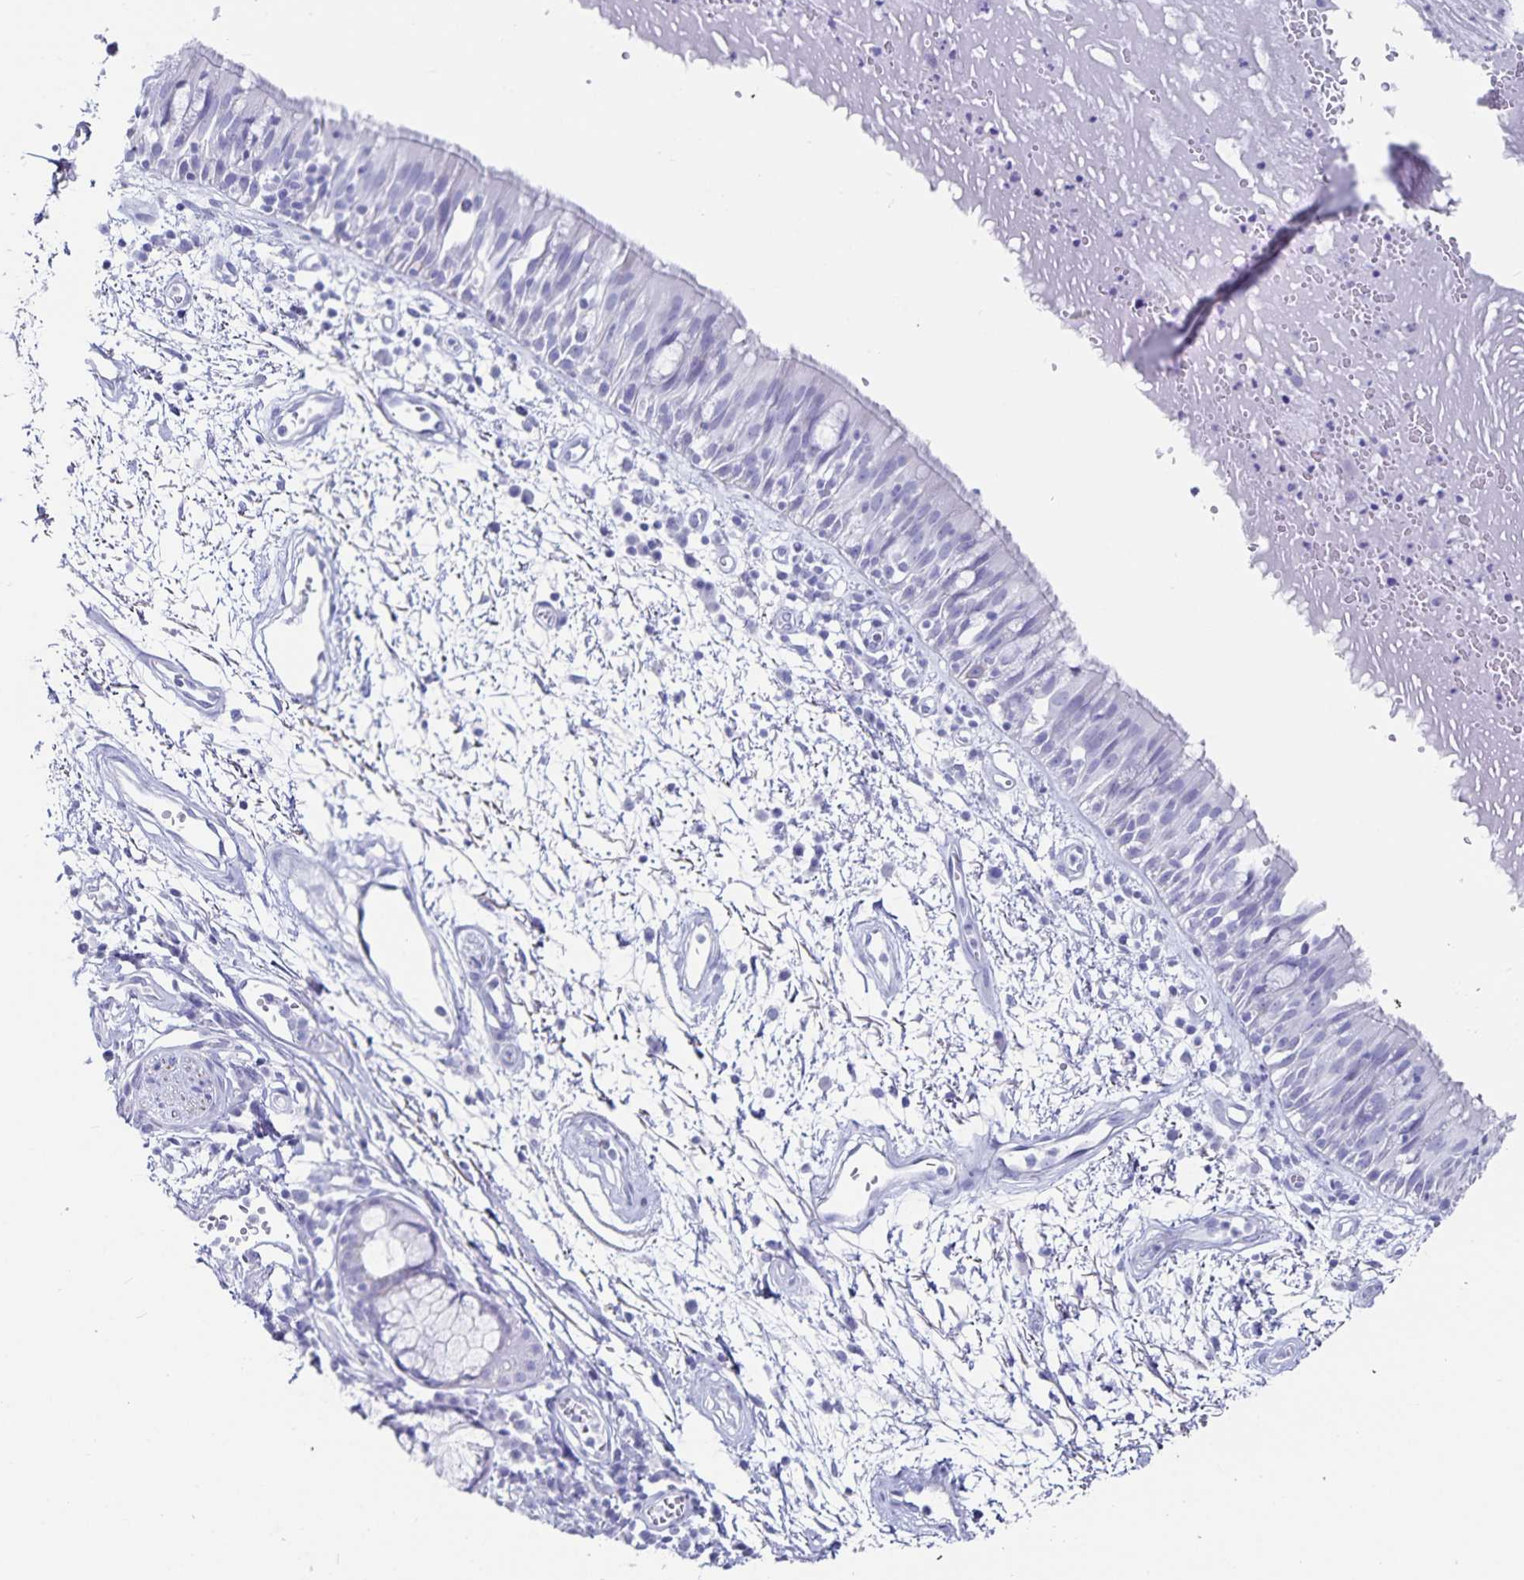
{"staining": {"intensity": "negative", "quantity": "none", "location": "none"}, "tissue": "bronchus", "cell_type": "Respiratory epithelial cells", "image_type": "normal", "snomed": [{"axis": "morphology", "description": "Normal tissue, NOS"}, {"axis": "morphology", "description": "Squamous cell carcinoma, NOS"}, {"axis": "topography", "description": "Cartilage tissue"}, {"axis": "topography", "description": "Bronchus"}, {"axis": "topography", "description": "Lung"}], "caption": "IHC photomicrograph of unremarkable bronchus stained for a protein (brown), which shows no positivity in respiratory epithelial cells.", "gene": "C19orf73", "patient": {"sex": "male", "age": 66}}